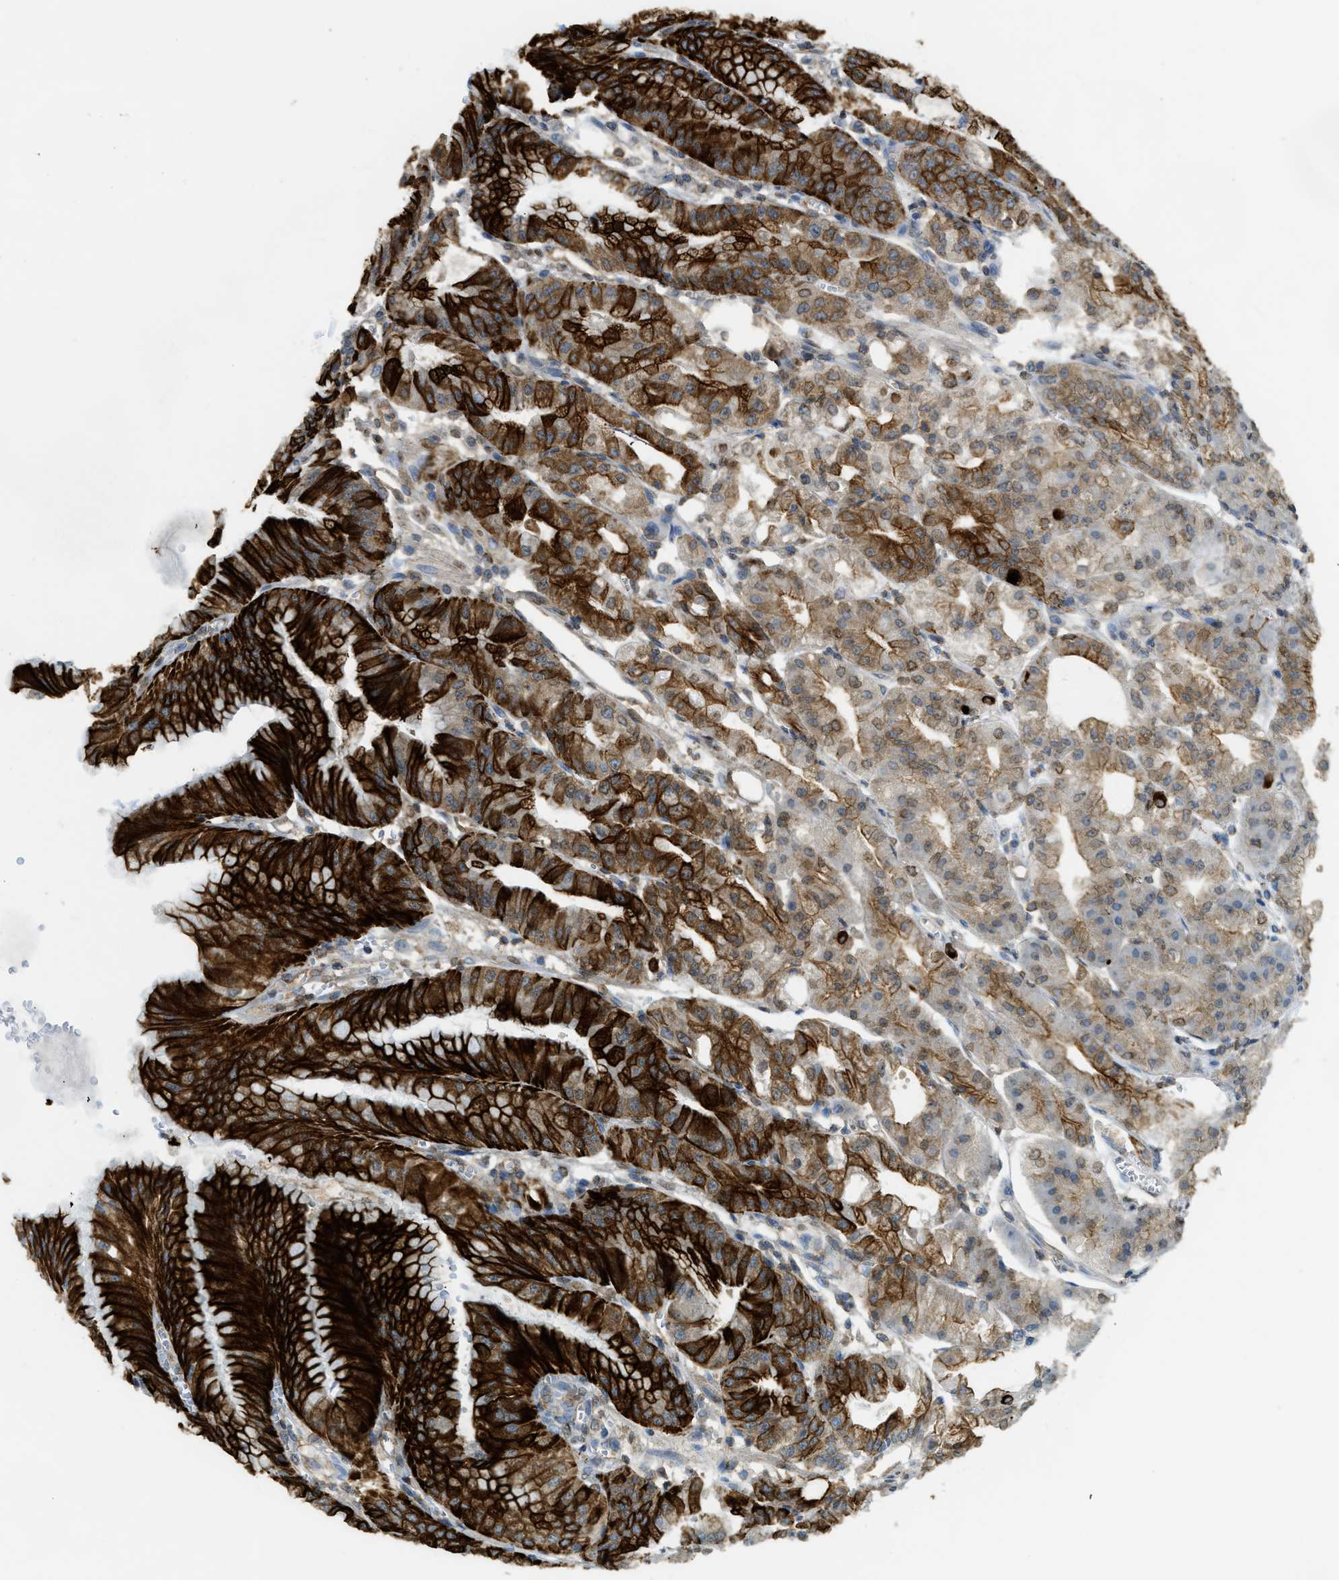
{"staining": {"intensity": "strong", "quantity": "25%-75%", "location": "cytoplasmic/membranous,nuclear"}, "tissue": "stomach", "cell_type": "Glandular cells", "image_type": "normal", "snomed": [{"axis": "morphology", "description": "Normal tissue, NOS"}, {"axis": "topography", "description": "Stomach, lower"}], "caption": "Stomach stained for a protein (brown) shows strong cytoplasmic/membranous,nuclear positive staining in about 25%-75% of glandular cells.", "gene": "NR5A2", "patient": {"sex": "male", "age": 71}}